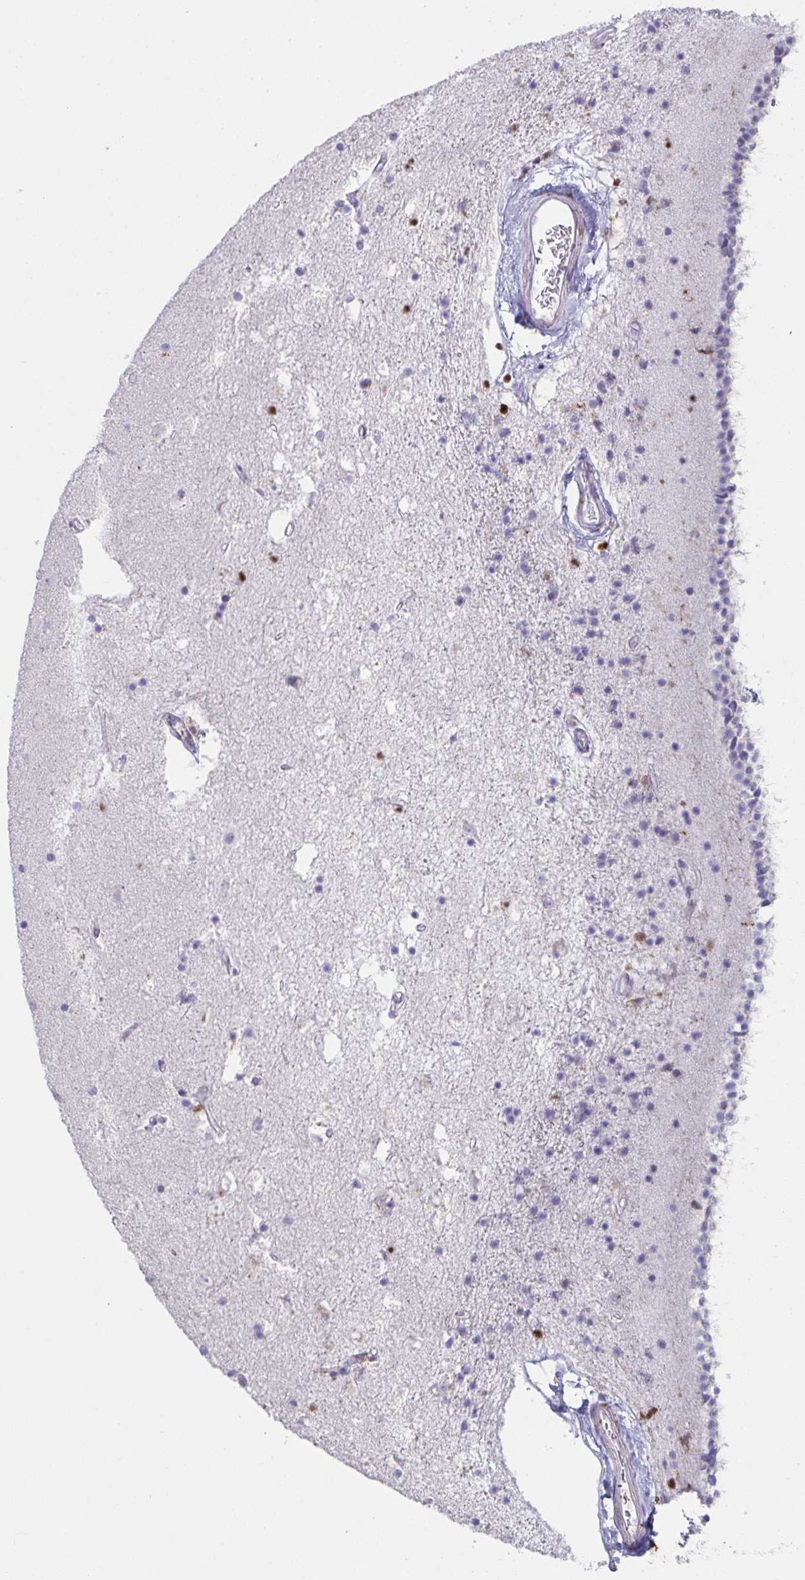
{"staining": {"intensity": "negative", "quantity": "none", "location": "none"}, "tissue": "caudate", "cell_type": "Glial cells", "image_type": "normal", "snomed": [{"axis": "morphology", "description": "Normal tissue, NOS"}, {"axis": "topography", "description": "Lateral ventricle wall"}], "caption": "Immunohistochemistry (IHC) histopathology image of normal caudate stained for a protein (brown), which demonstrates no expression in glial cells.", "gene": "ZNF586", "patient": {"sex": "female", "age": 71}}